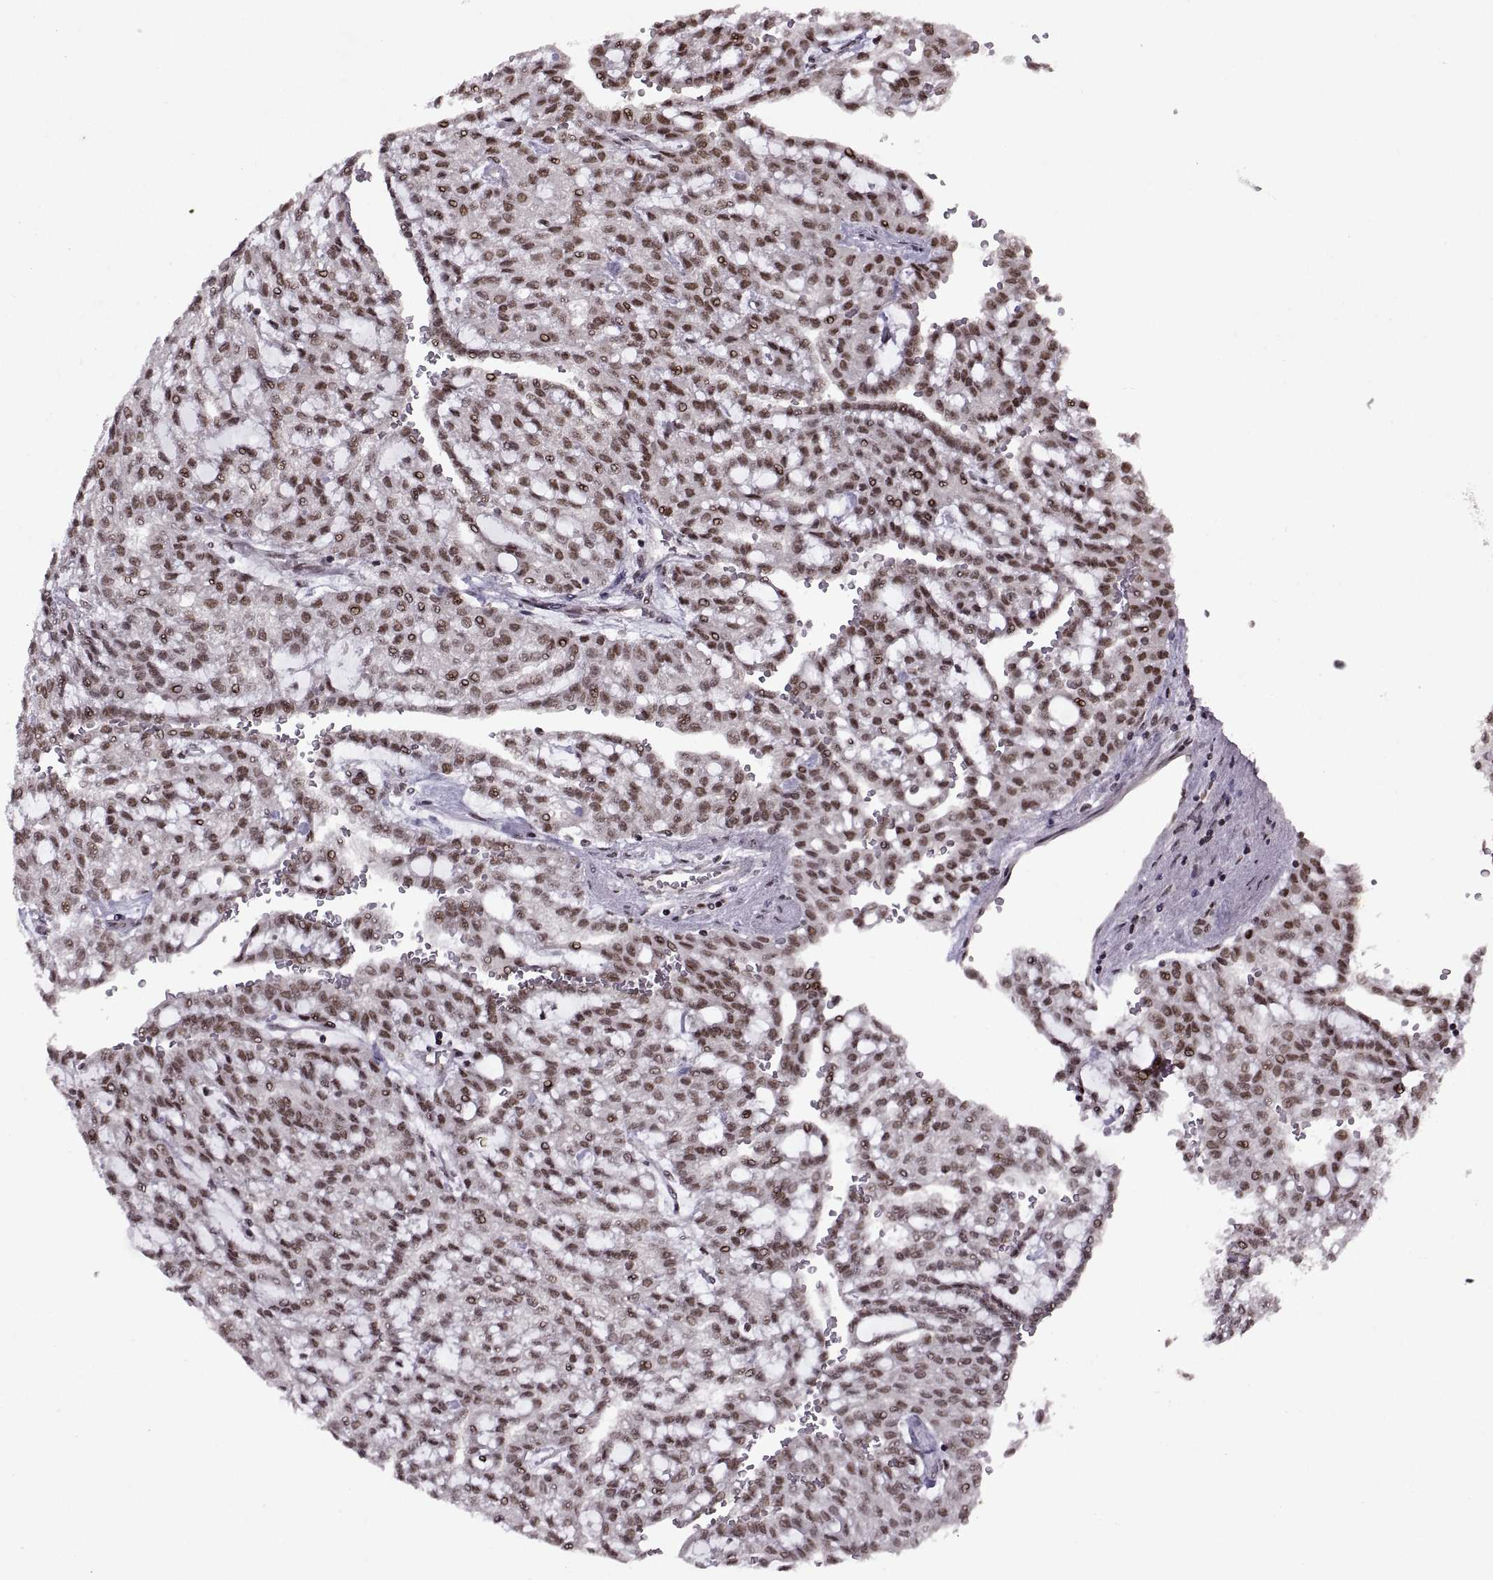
{"staining": {"intensity": "strong", "quantity": ">75%", "location": "nuclear"}, "tissue": "renal cancer", "cell_type": "Tumor cells", "image_type": "cancer", "snomed": [{"axis": "morphology", "description": "Adenocarcinoma, NOS"}, {"axis": "topography", "description": "Kidney"}], "caption": "Immunohistochemistry (IHC) of human adenocarcinoma (renal) demonstrates high levels of strong nuclear positivity in about >75% of tumor cells.", "gene": "MT1E", "patient": {"sex": "male", "age": 63}}